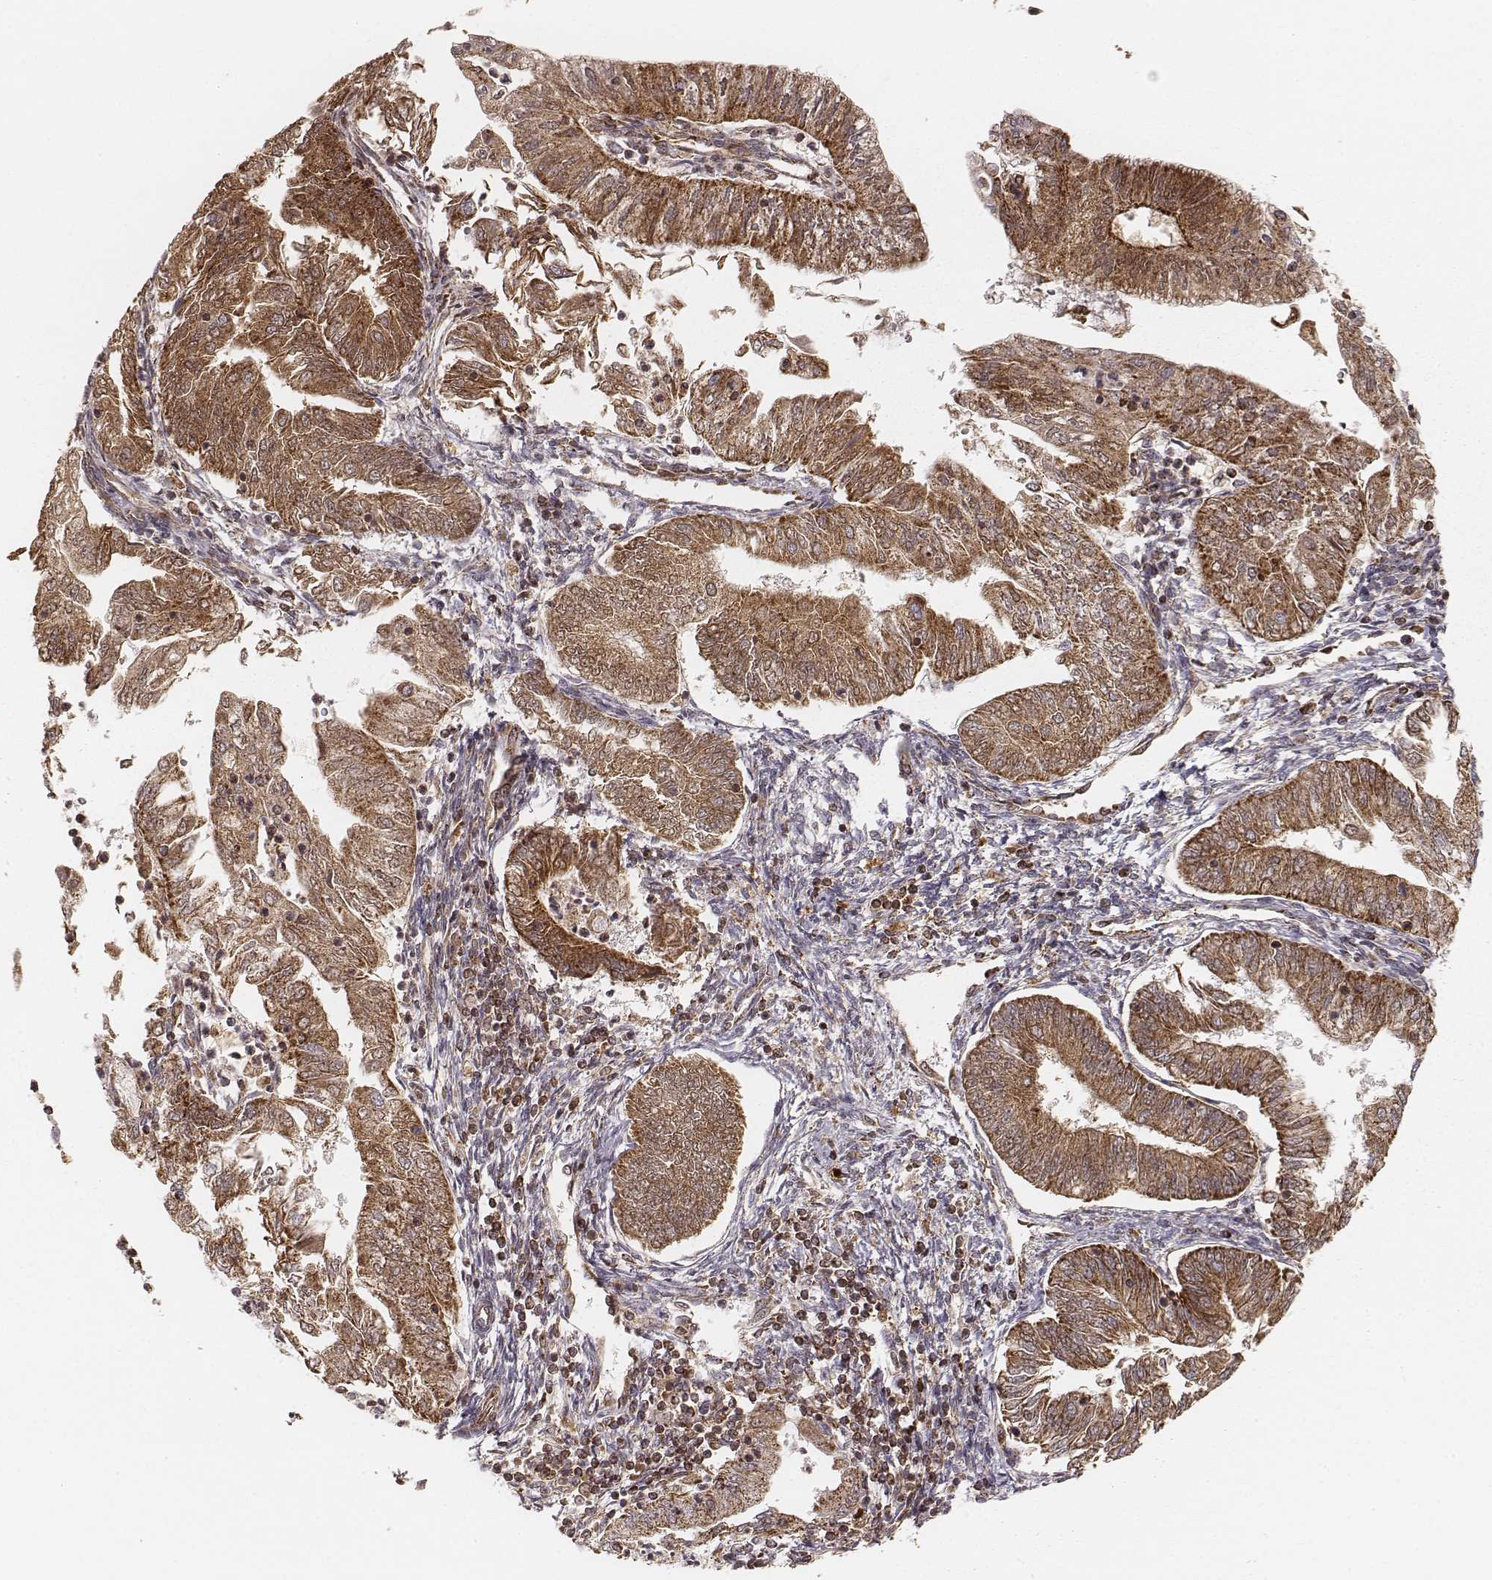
{"staining": {"intensity": "strong", "quantity": ">75%", "location": "cytoplasmic/membranous"}, "tissue": "endometrial cancer", "cell_type": "Tumor cells", "image_type": "cancer", "snomed": [{"axis": "morphology", "description": "Adenocarcinoma, NOS"}, {"axis": "topography", "description": "Endometrium"}], "caption": "Endometrial cancer (adenocarcinoma) stained with a brown dye displays strong cytoplasmic/membranous positive positivity in about >75% of tumor cells.", "gene": "CS", "patient": {"sex": "female", "age": 55}}